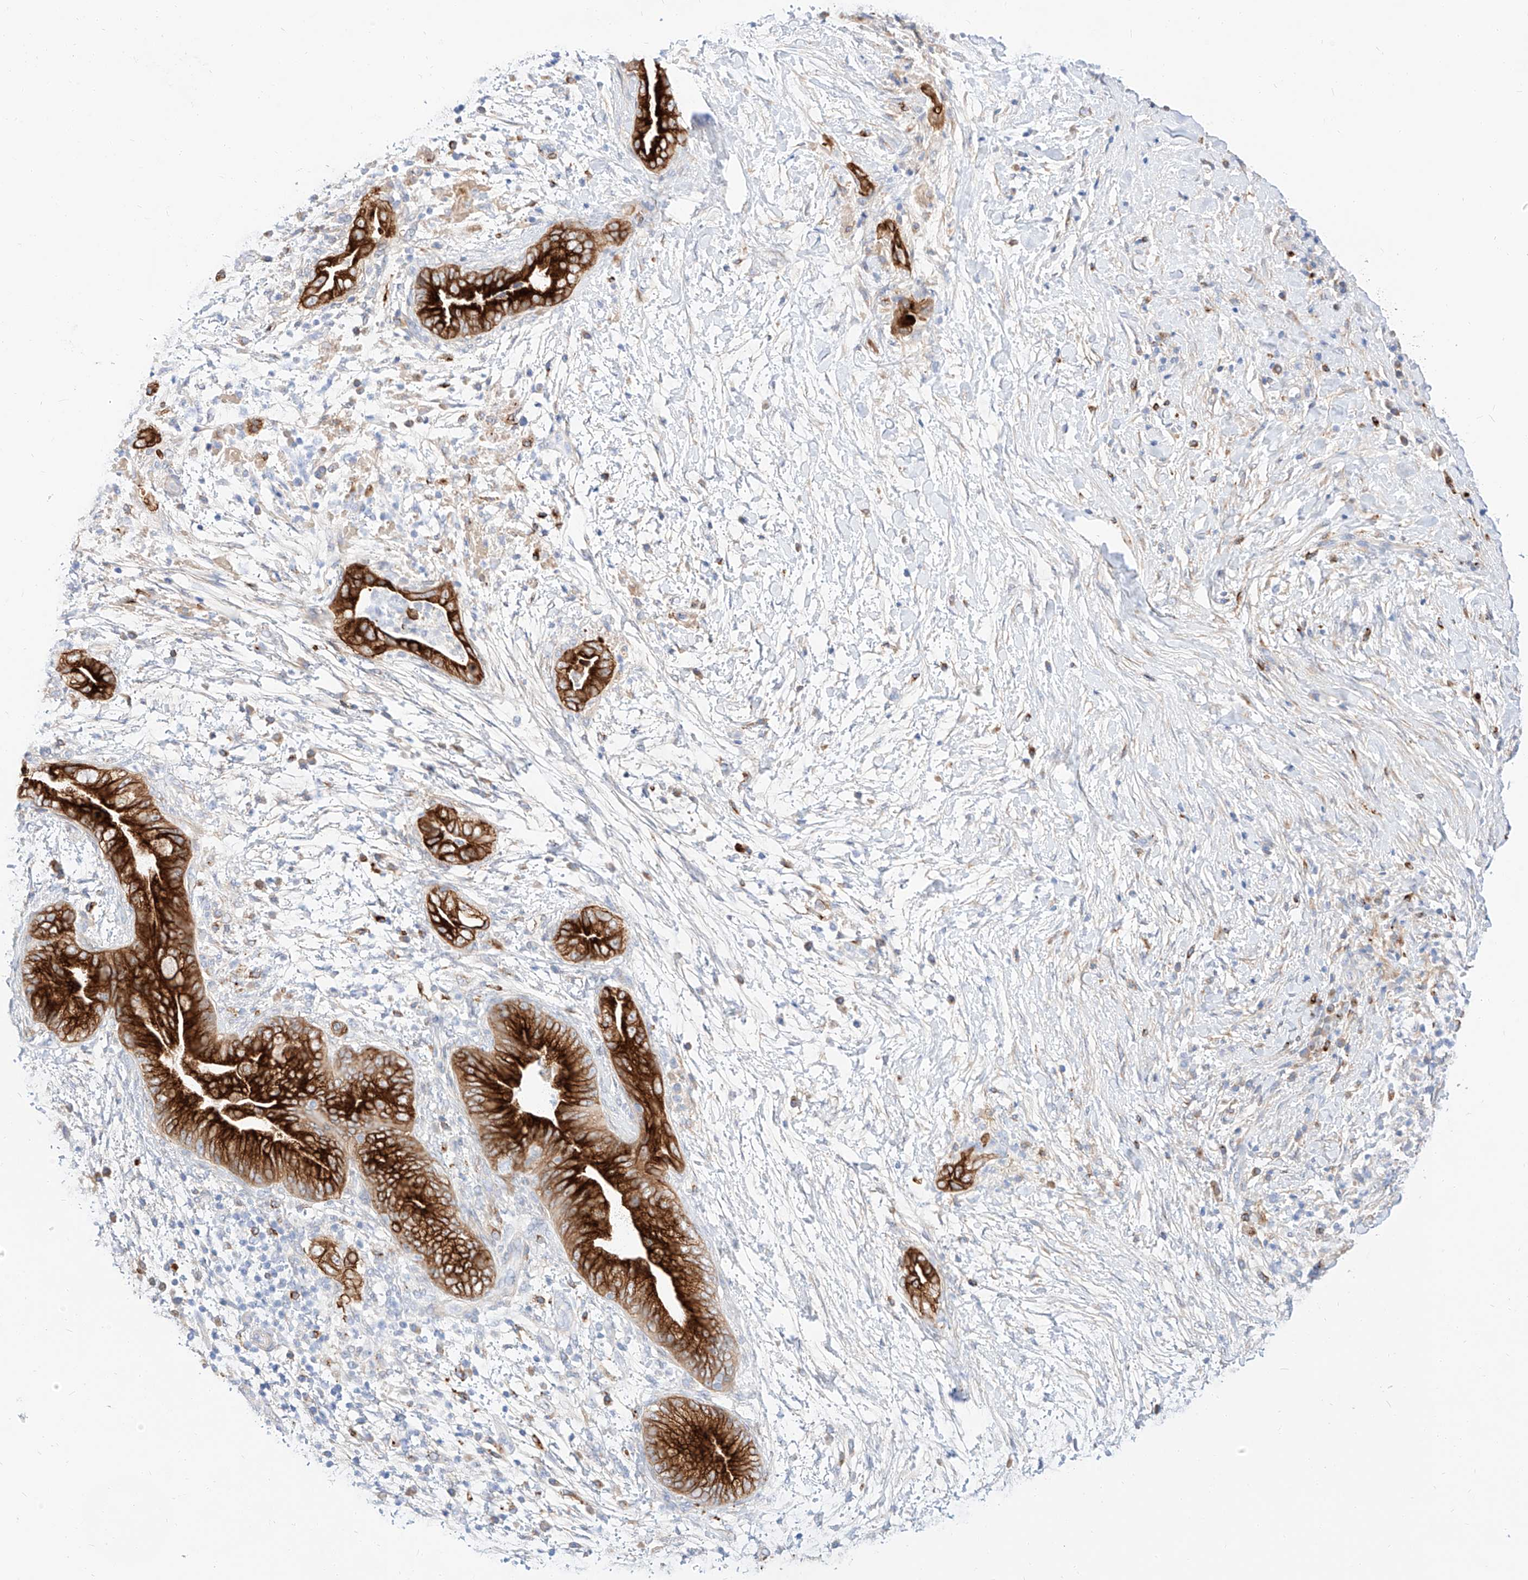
{"staining": {"intensity": "strong", "quantity": ">75%", "location": "cytoplasmic/membranous"}, "tissue": "pancreatic cancer", "cell_type": "Tumor cells", "image_type": "cancer", "snomed": [{"axis": "morphology", "description": "Adenocarcinoma, NOS"}, {"axis": "topography", "description": "Pancreas"}], "caption": "Approximately >75% of tumor cells in adenocarcinoma (pancreatic) exhibit strong cytoplasmic/membranous protein expression as visualized by brown immunohistochemical staining.", "gene": "MAP7", "patient": {"sex": "male", "age": 75}}